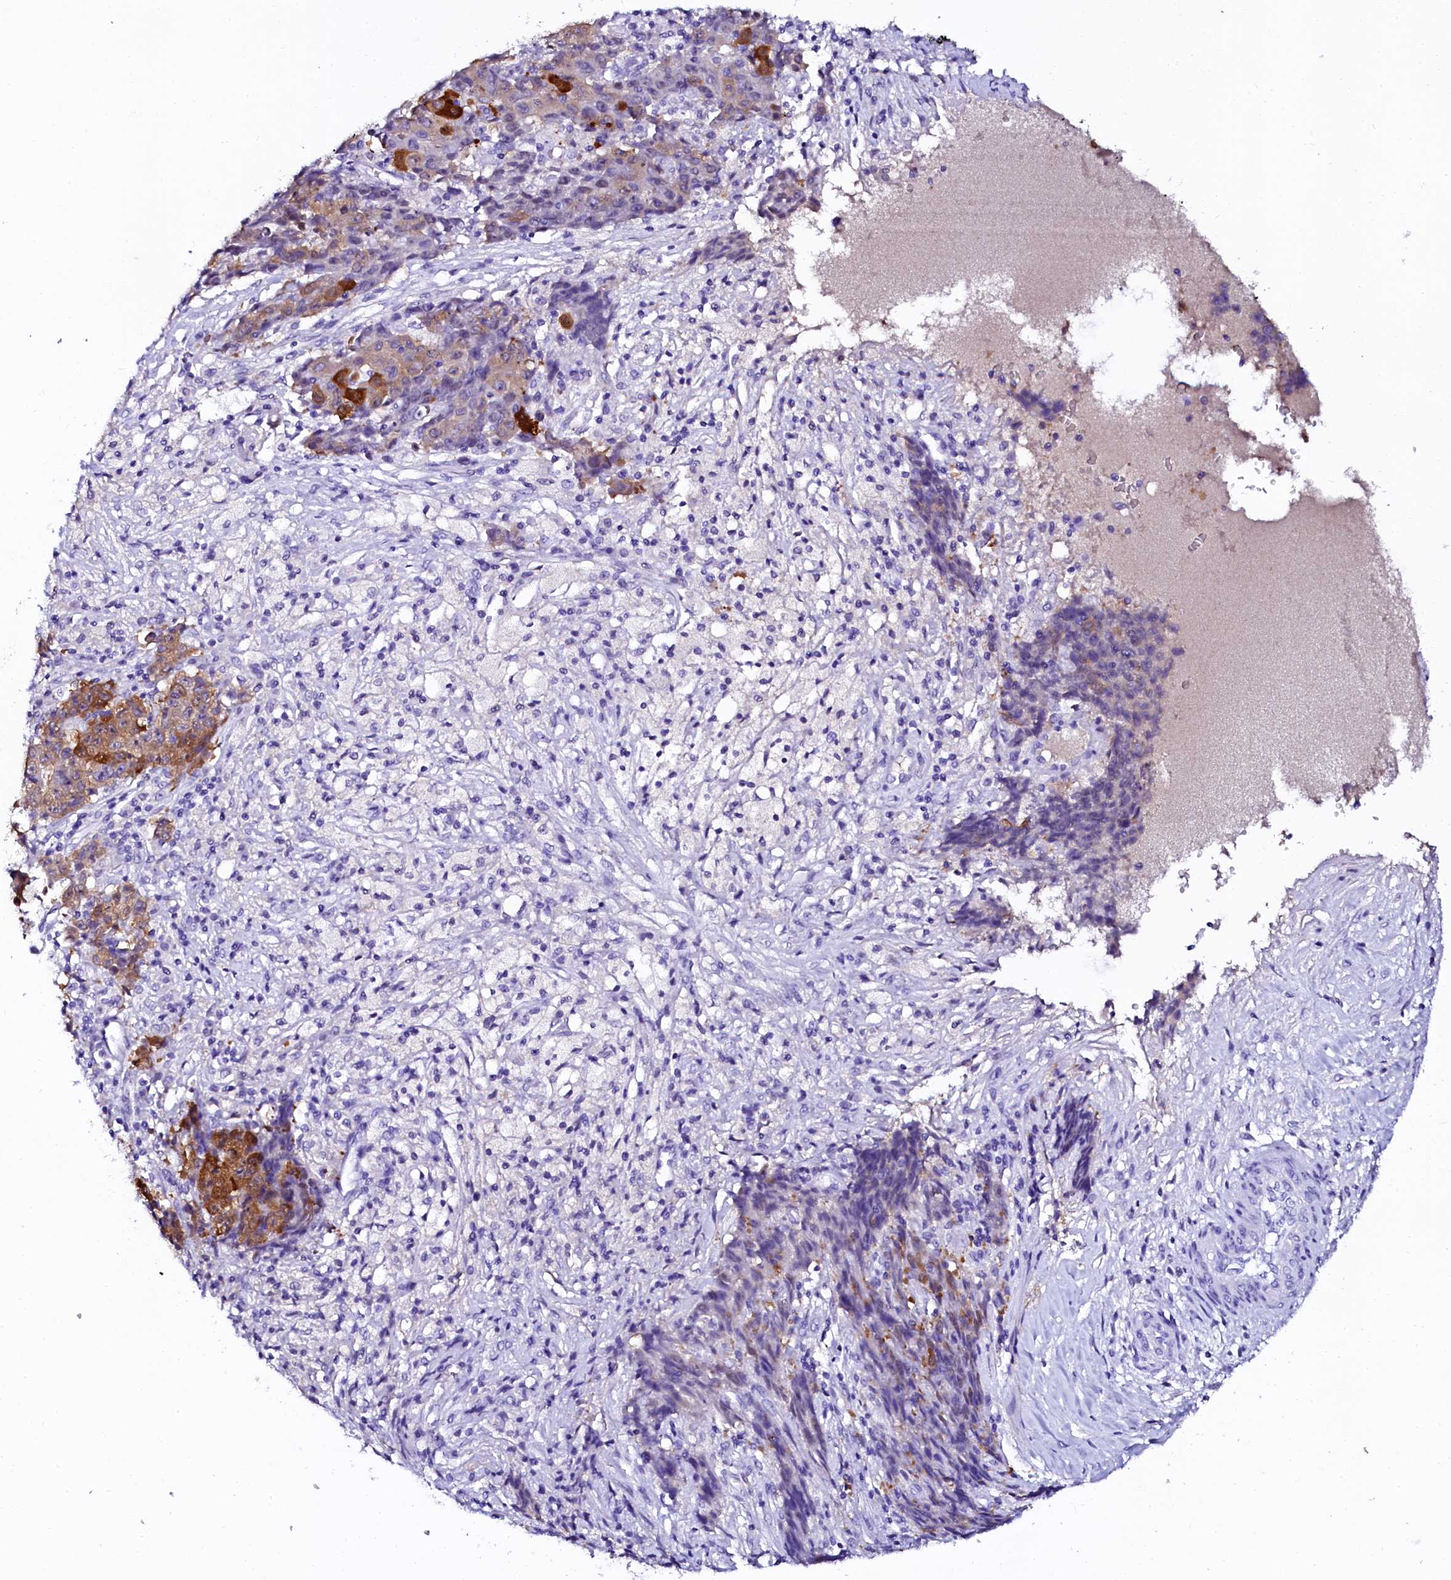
{"staining": {"intensity": "strong", "quantity": "25%-75%", "location": "cytoplasmic/membranous"}, "tissue": "ovarian cancer", "cell_type": "Tumor cells", "image_type": "cancer", "snomed": [{"axis": "morphology", "description": "Carcinoma, endometroid"}, {"axis": "topography", "description": "Ovary"}], "caption": "Immunohistochemical staining of human endometroid carcinoma (ovarian) displays high levels of strong cytoplasmic/membranous positivity in about 25%-75% of tumor cells.", "gene": "SORD", "patient": {"sex": "female", "age": 42}}